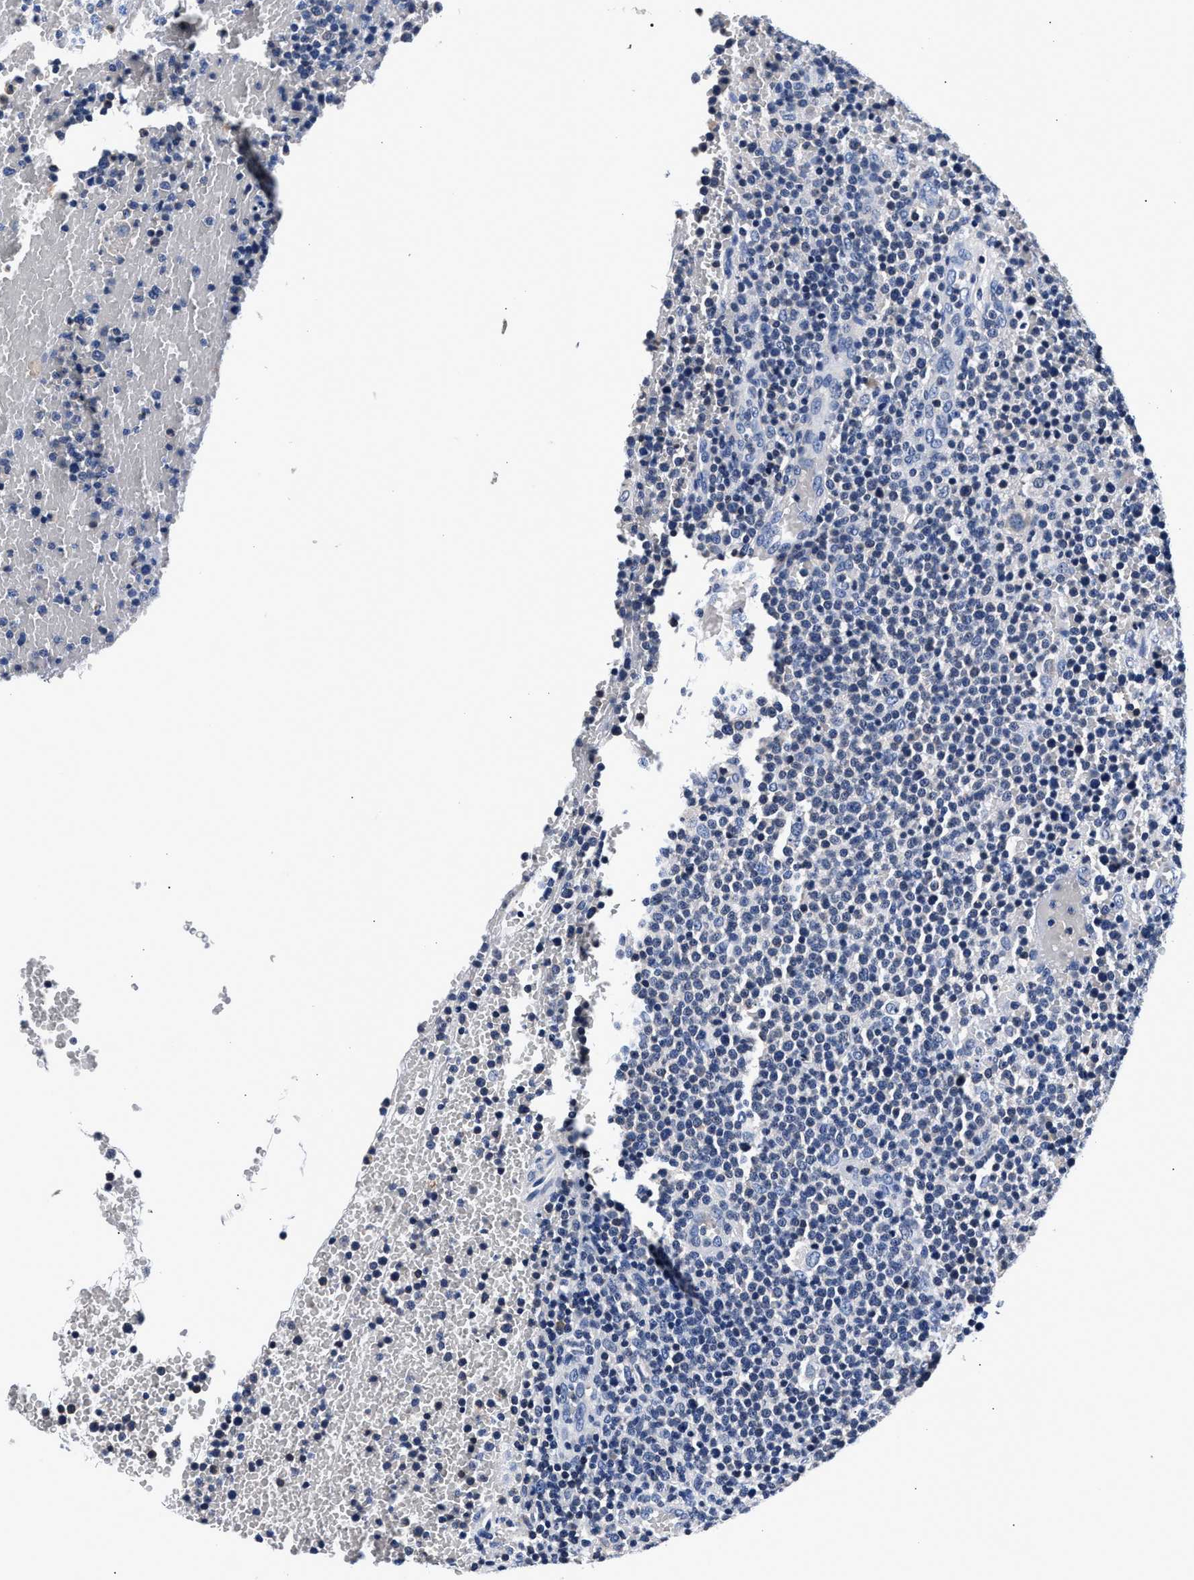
{"staining": {"intensity": "negative", "quantity": "none", "location": "none"}, "tissue": "lymphoma", "cell_type": "Tumor cells", "image_type": "cancer", "snomed": [{"axis": "morphology", "description": "Malignant lymphoma, non-Hodgkin's type, High grade"}, {"axis": "topography", "description": "Lymph node"}], "caption": "Immunohistochemistry of malignant lymphoma, non-Hodgkin's type (high-grade) reveals no staining in tumor cells. (Immunohistochemistry (ihc), brightfield microscopy, high magnification).", "gene": "PHF24", "patient": {"sex": "male", "age": 61}}